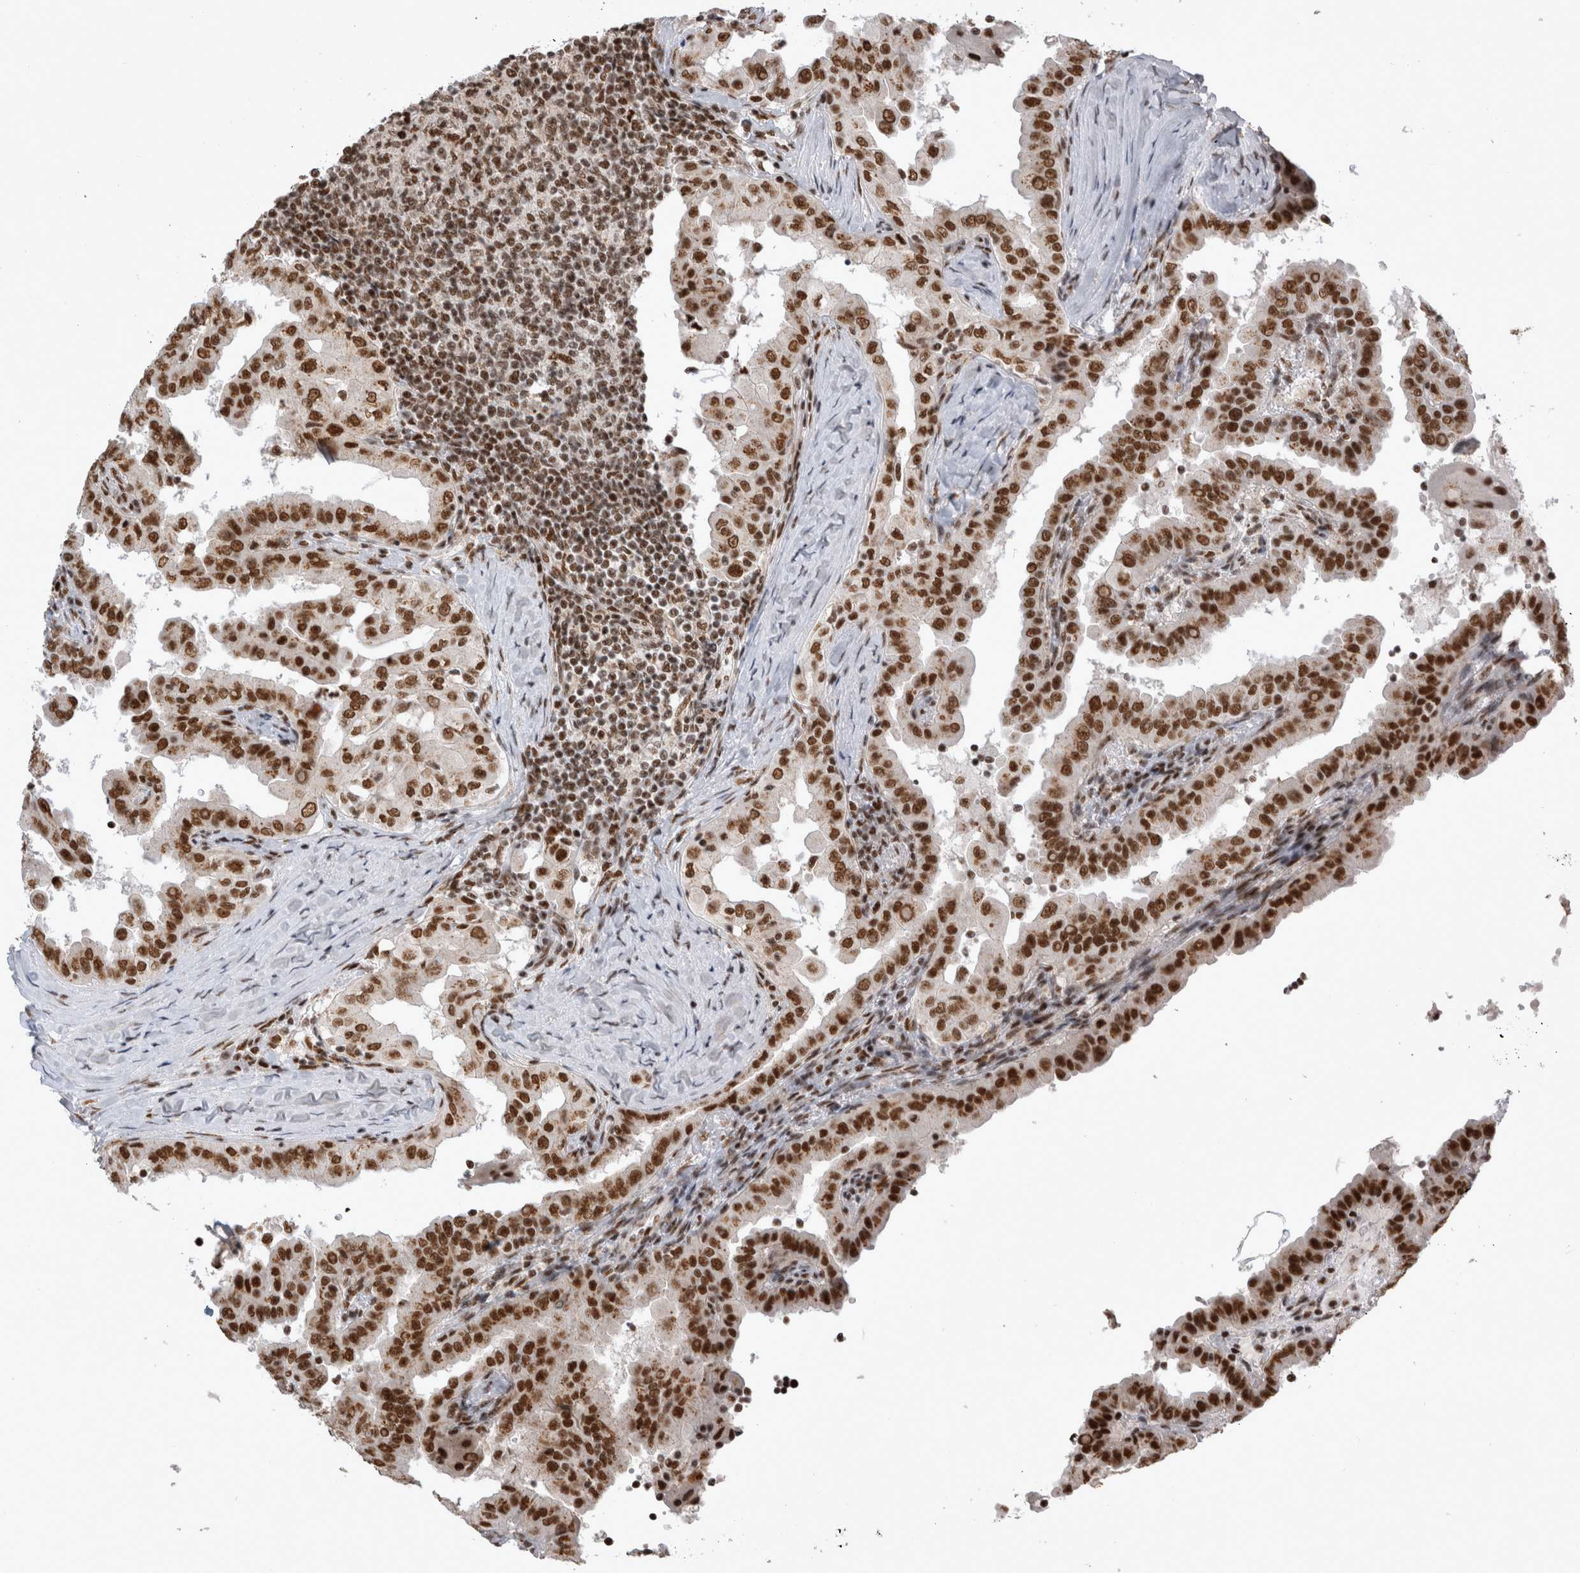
{"staining": {"intensity": "strong", "quantity": ">75%", "location": "nuclear"}, "tissue": "thyroid cancer", "cell_type": "Tumor cells", "image_type": "cancer", "snomed": [{"axis": "morphology", "description": "Papillary adenocarcinoma, NOS"}, {"axis": "topography", "description": "Thyroid gland"}], "caption": "Protein expression analysis of thyroid cancer (papillary adenocarcinoma) demonstrates strong nuclear expression in about >75% of tumor cells.", "gene": "EYA2", "patient": {"sex": "male", "age": 33}}